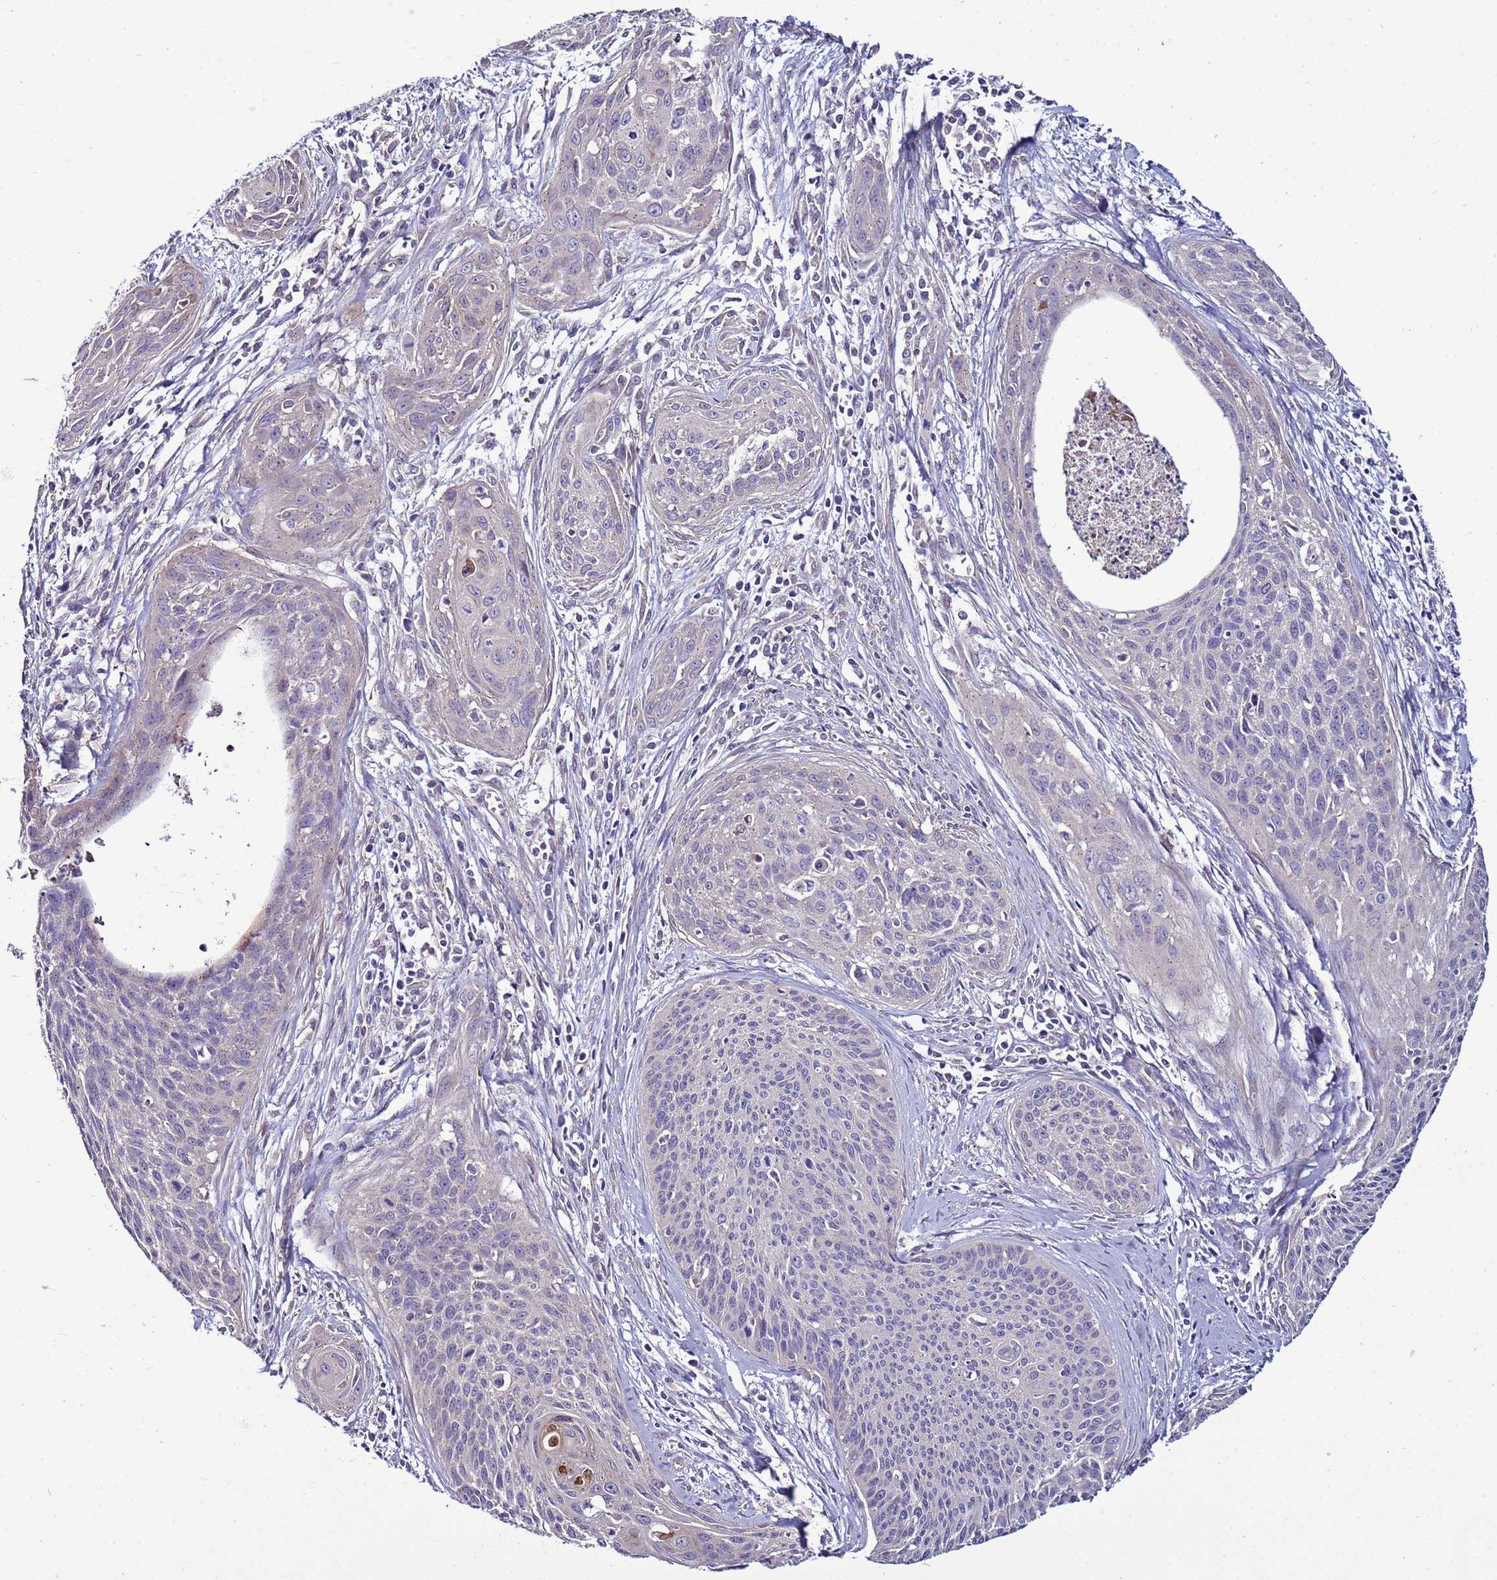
{"staining": {"intensity": "negative", "quantity": "none", "location": "none"}, "tissue": "cervical cancer", "cell_type": "Tumor cells", "image_type": "cancer", "snomed": [{"axis": "morphology", "description": "Squamous cell carcinoma, NOS"}, {"axis": "topography", "description": "Cervix"}], "caption": "A micrograph of squamous cell carcinoma (cervical) stained for a protein demonstrates no brown staining in tumor cells.", "gene": "RABL2B", "patient": {"sex": "female", "age": 55}}